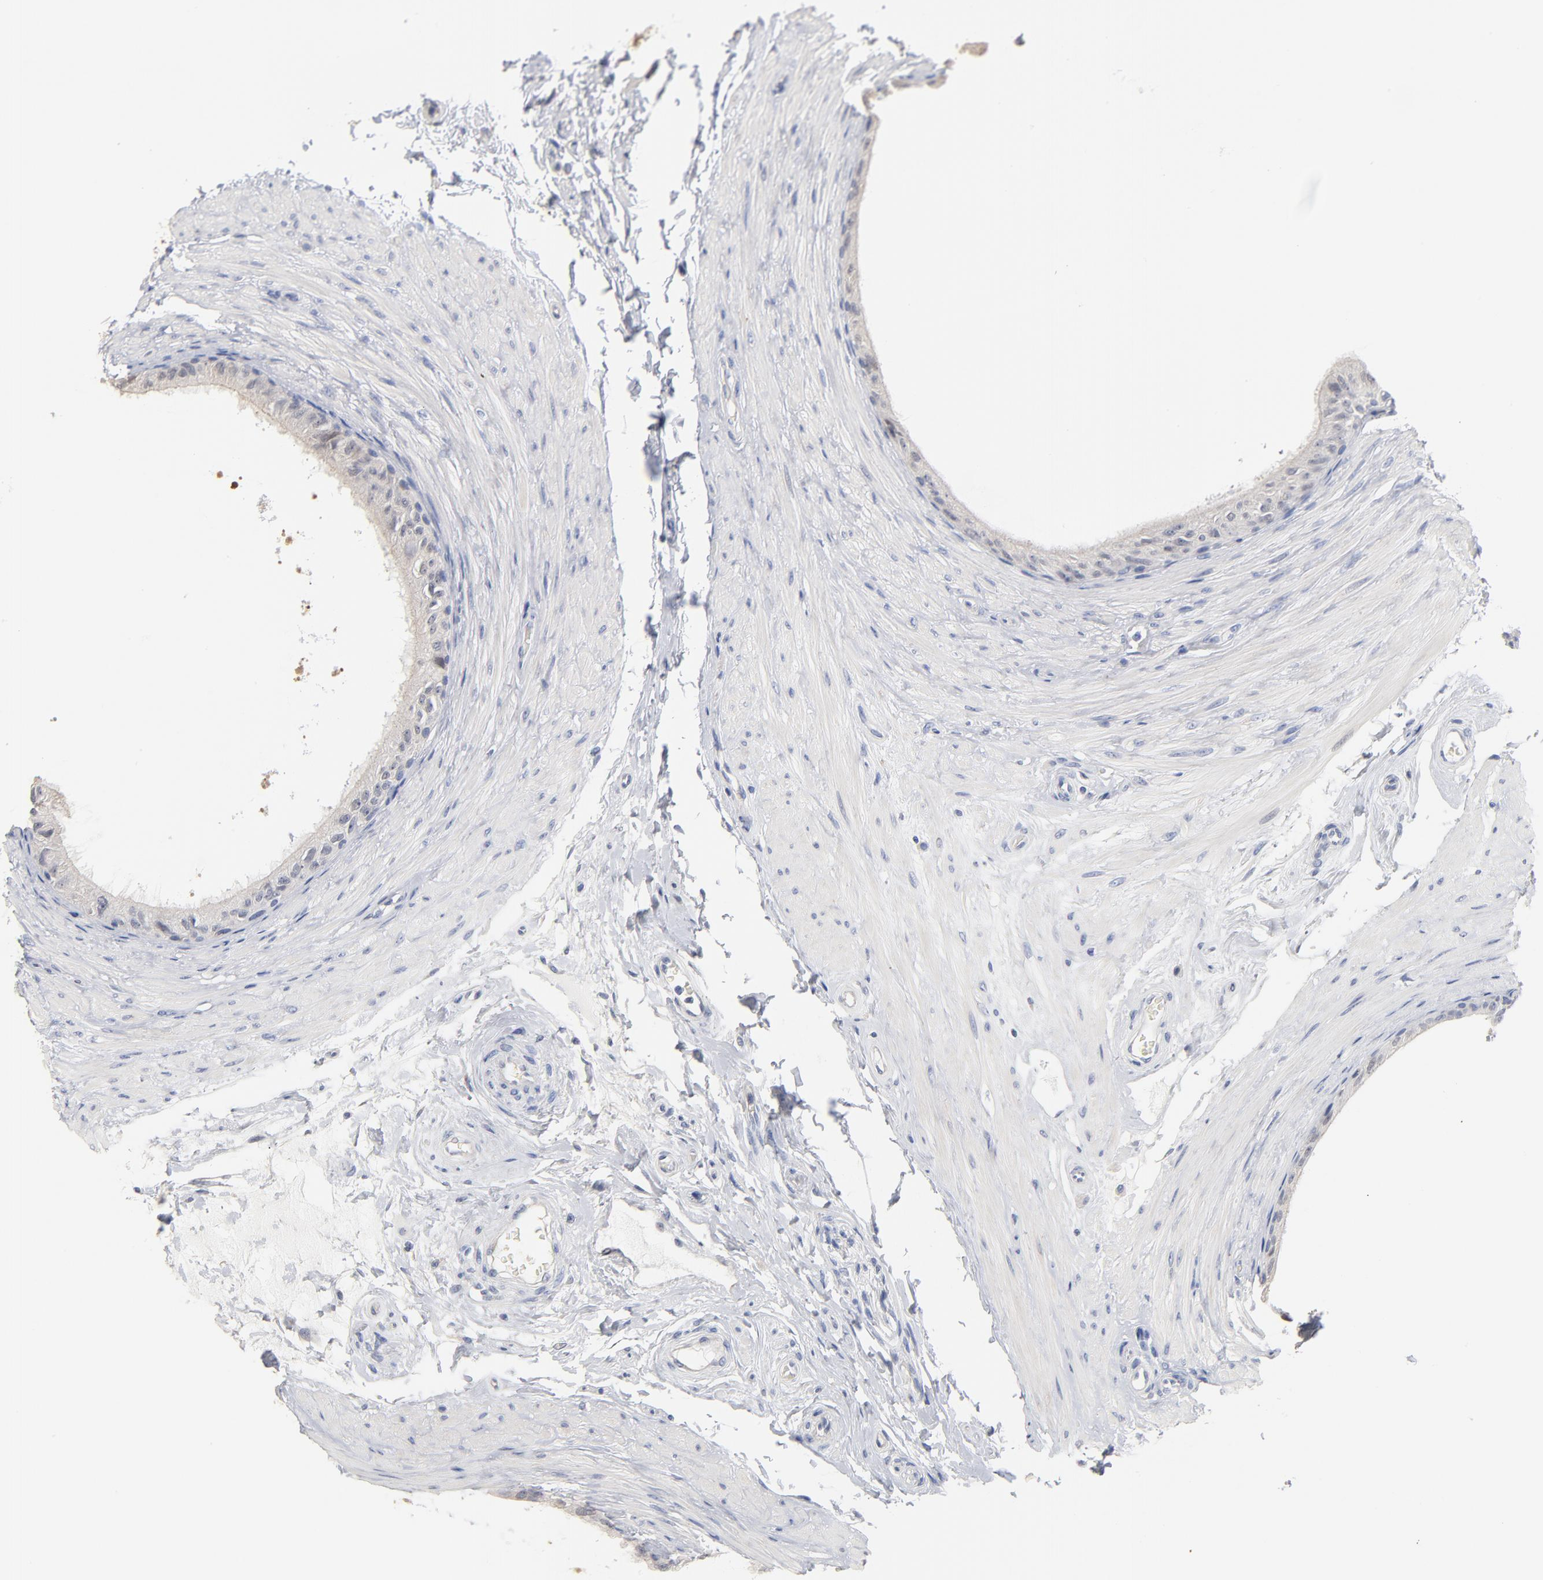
{"staining": {"intensity": "weak", "quantity": ">75%", "location": "cytoplasmic/membranous"}, "tissue": "epididymis", "cell_type": "Glandular cells", "image_type": "normal", "snomed": [{"axis": "morphology", "description": "Normal tissue, NOS"}, {"axis": "topography", "description": "Epididymis"}], "caption": "Protein staining demonstrates weak cytoplasmic/membranous expression in approximately >75% of glandular cells in normal epididymis. (Brightfield microscopy of DAB IHC at high magnification).", "gene": "DNAL4", "patient": {"sex": "male", "age": 68}}